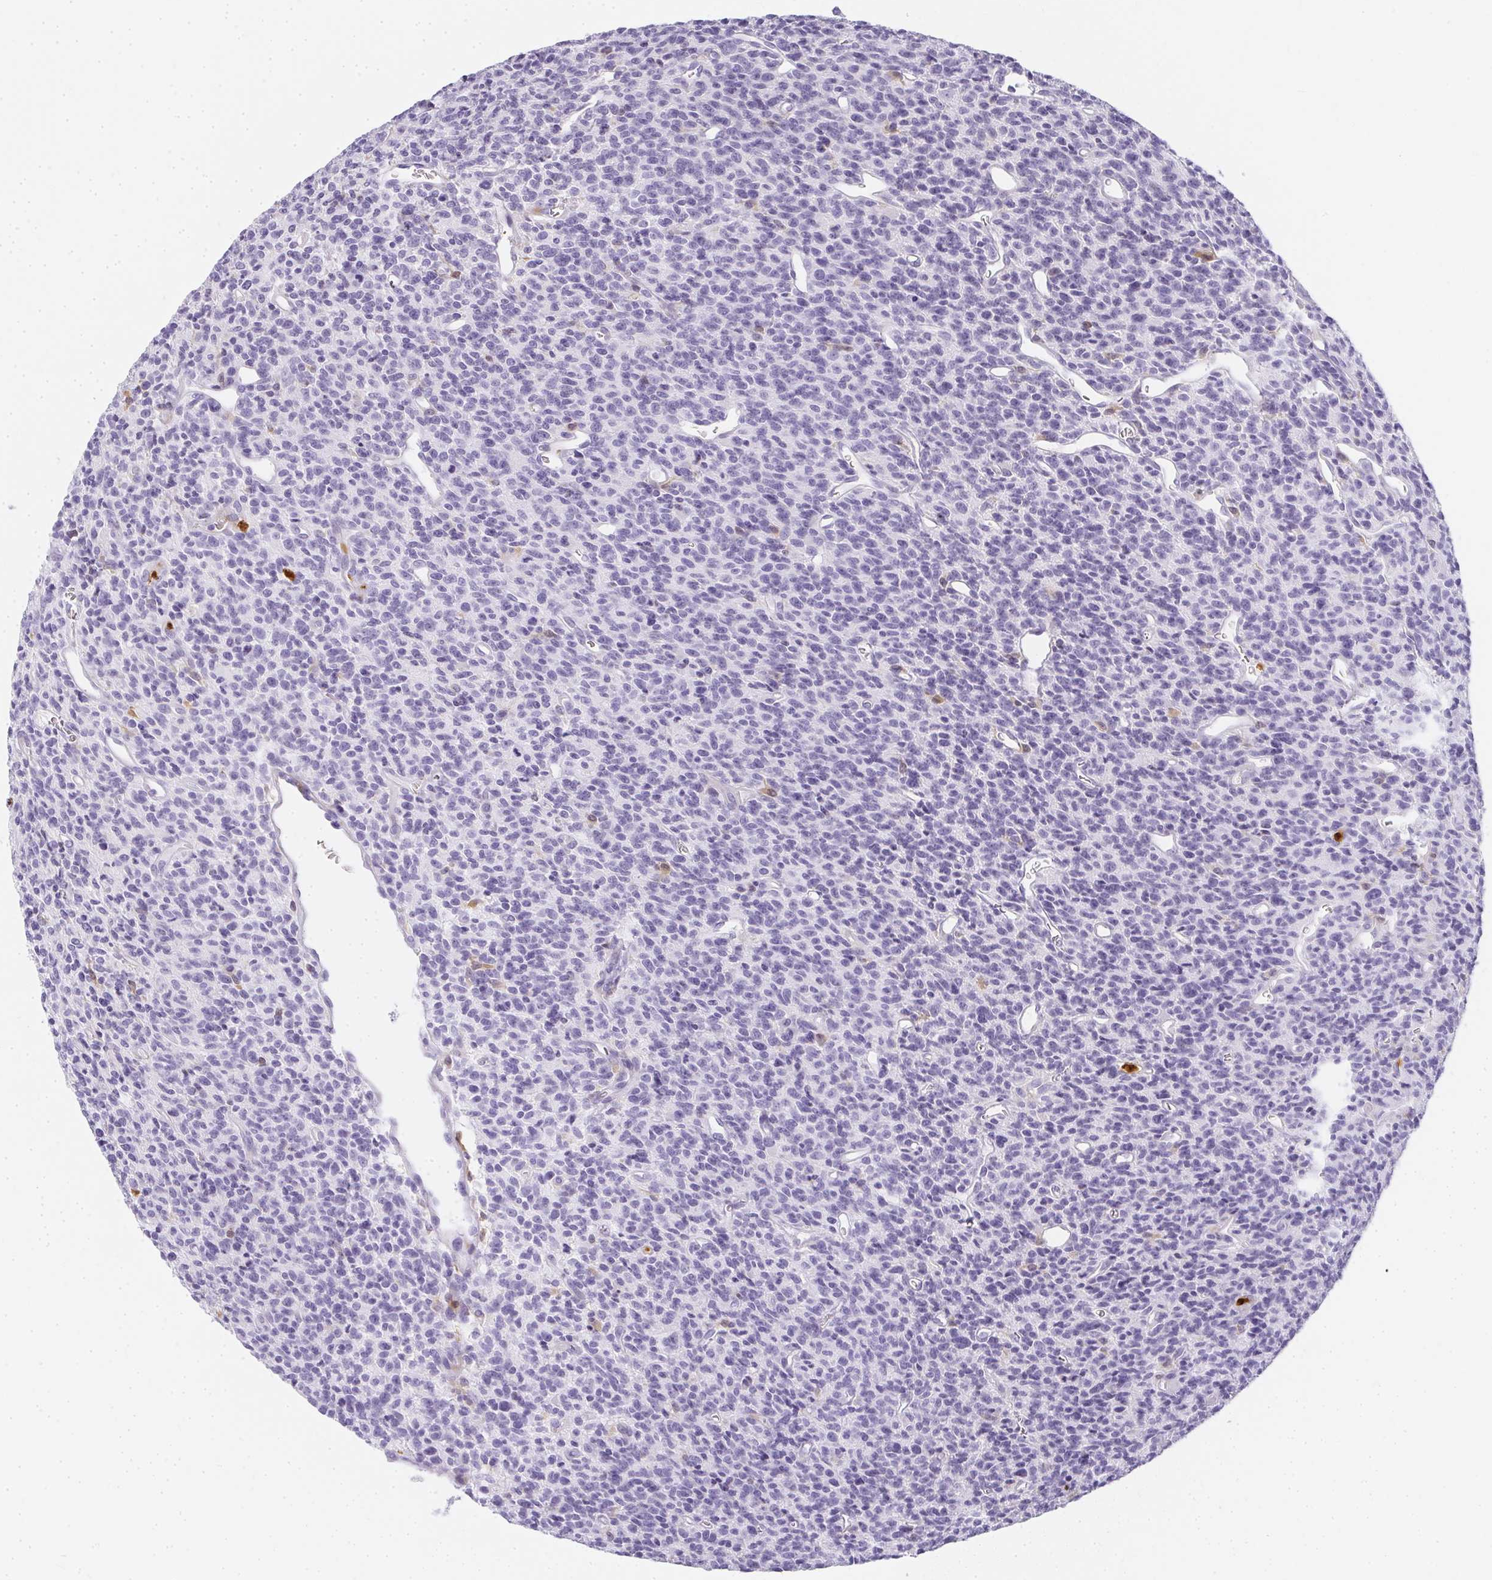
{"staining": {"intensity": "negative", "quantity": "none", "location": "none"}, "tissue": "glioma", "cell_type": "Tumor cells", "image_type": "cancer", "snomed": [{"axis": "morphology", "description": "Glioma, malignant, High grade"}, {"axis": "topography", "description": "Brain"}], "caption": "A histopathology image of high-grade glioma (malignant) stained for a protein reveals no brown staining in tumor cells.", "gene": "HK3", "patient": {"sex": "male", "age": 76}}